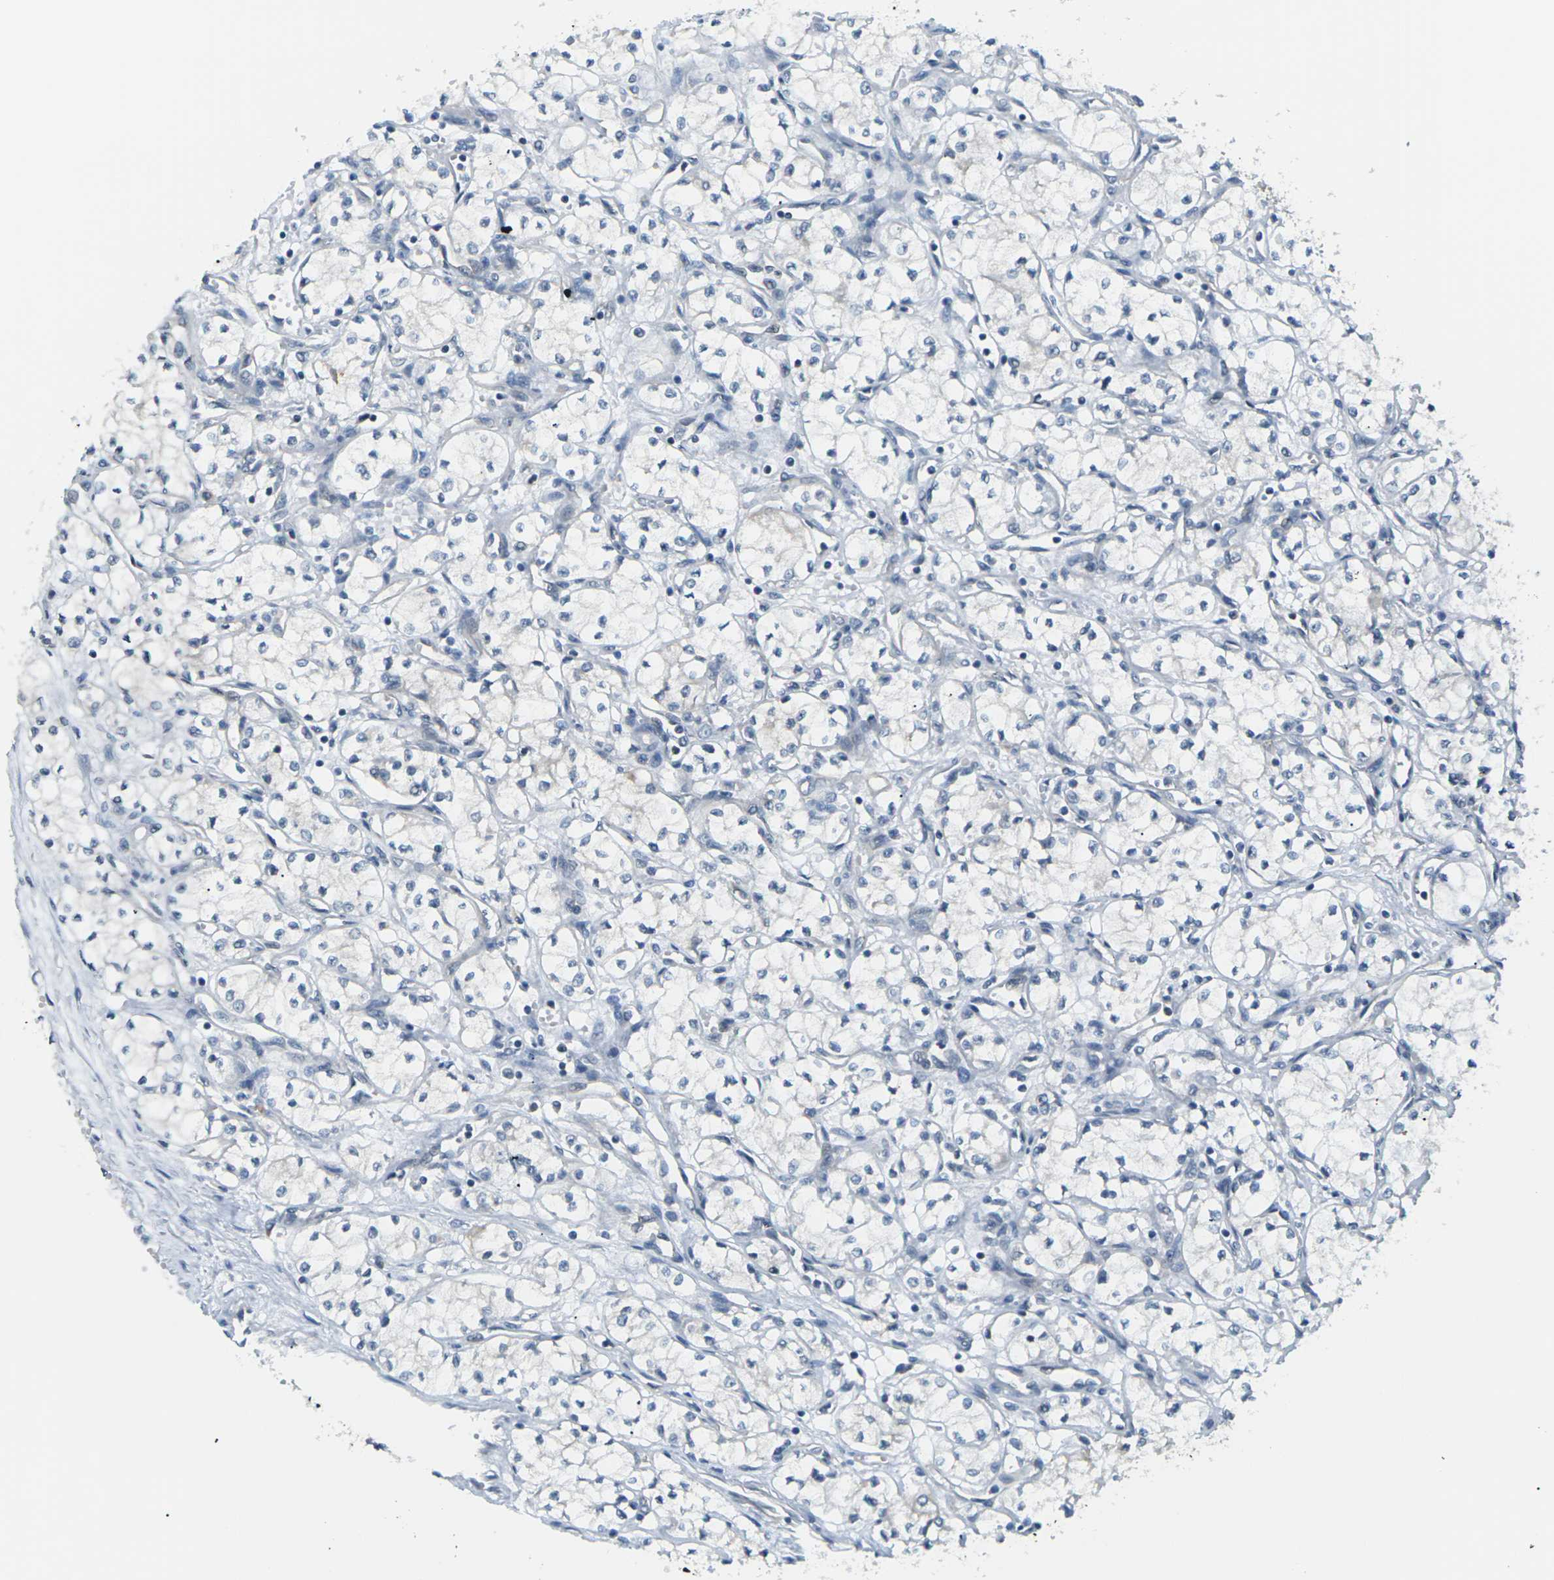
{"staining": {"intensity": "negative", "quantity": "none", "location": "none"}, "tissue": "renal cancer", "cell_type": "Tumor cells", "image_type": "cancer", "snomed": [{"axis": "morphology", "description": "Normal tissue, NOS"}, {"axis": "morphology", "description": "Adenocarcinoma, NOS"}, {"axis": "topography", "description": "Kidney"}], "caption": "Immunohistochemistry histopathology image of human renal cancer stained for a protein (brown), which displays no expression in tumor cells.", "gene": "SLC13A3", "patient": {"sex": "male", "age": 59}}